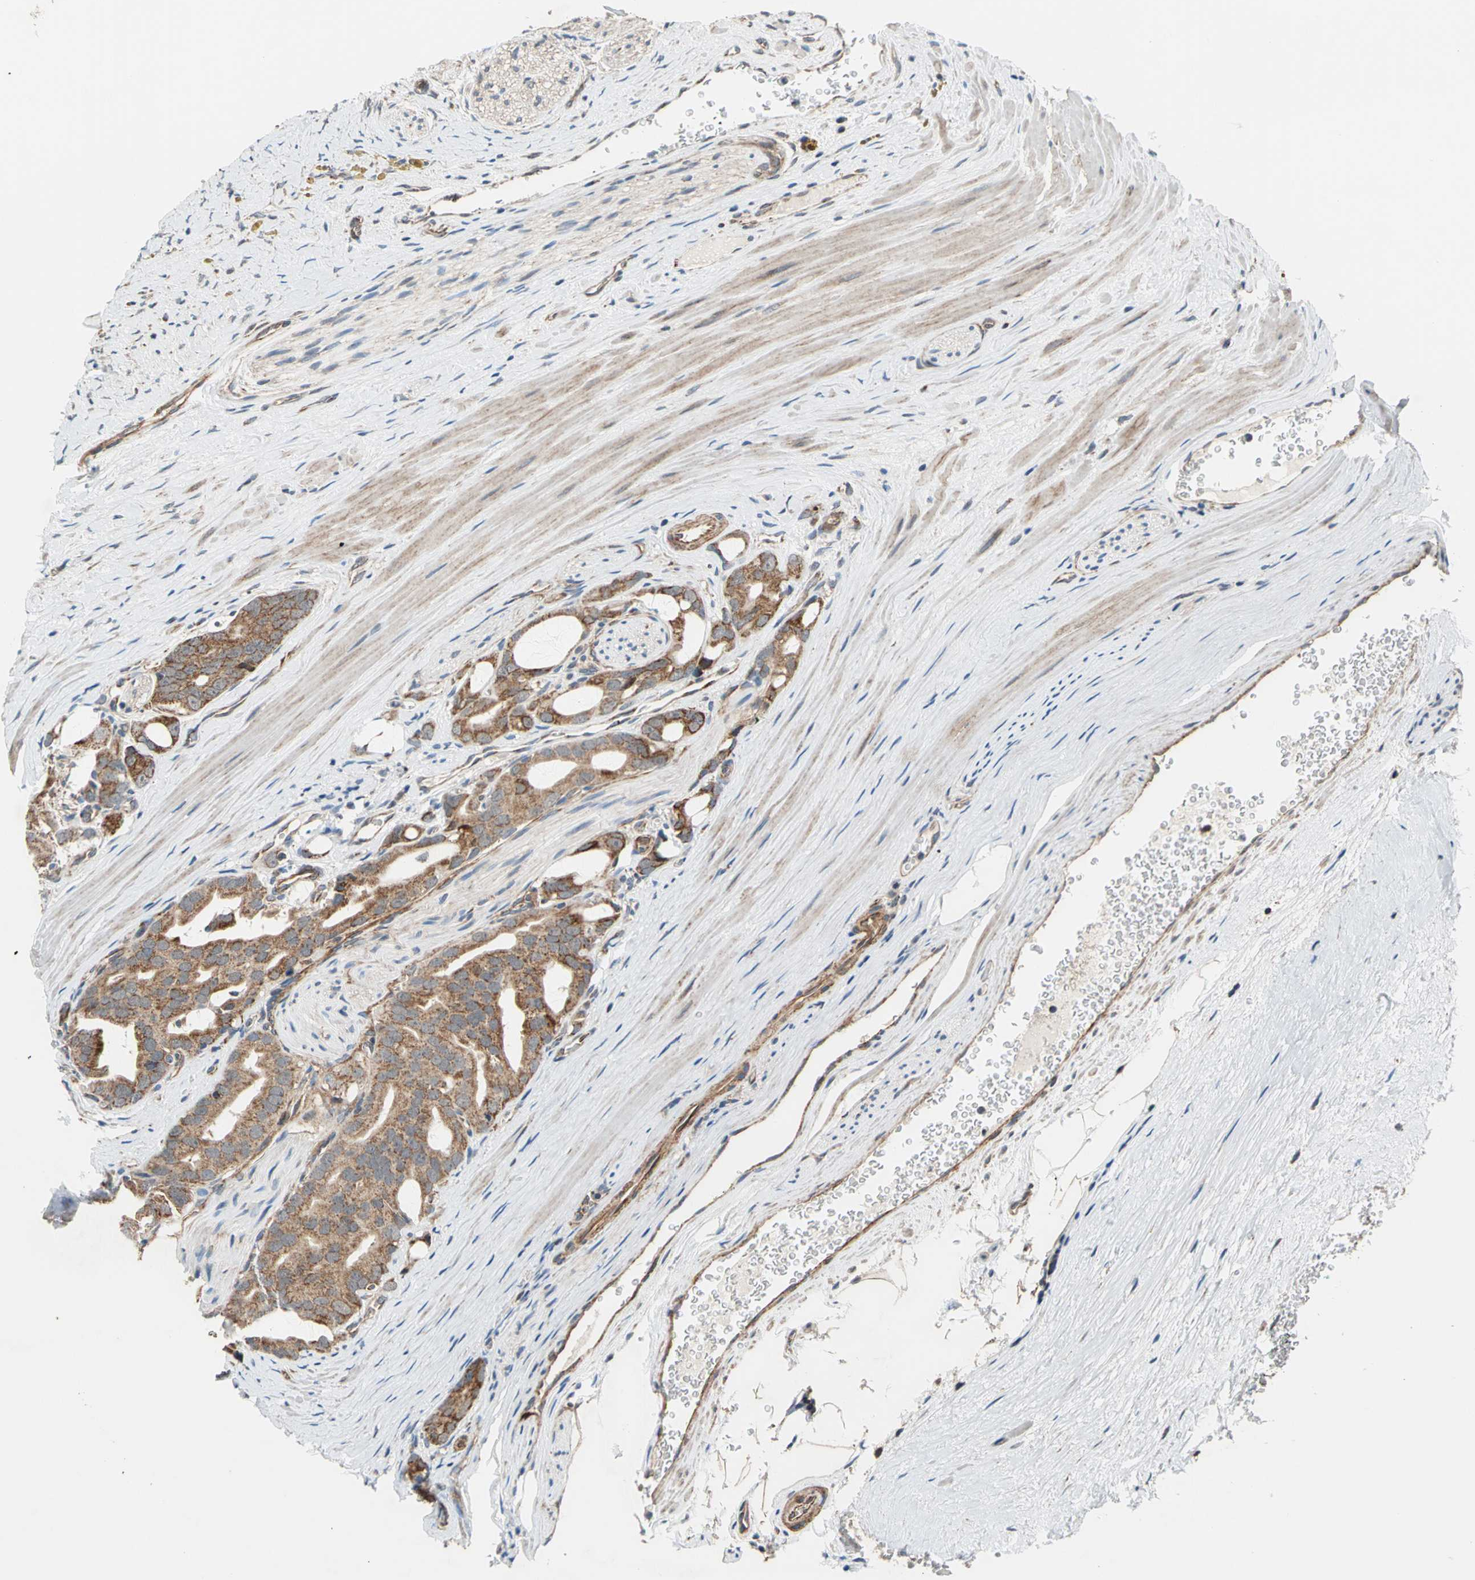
{"staining": {"intensity": "moderate", "quantity": ">75%", "location": "cytoplasmic/membranous"}, "tissue": "prostate cancer", "cell_type": "Tumor cells", "image_type": "cancer", "snomed": [{"axis": "morphology", "description": "Adenocarcinoma, Medium grade"}, {"axis": "topography", "description": "Prostate"}], "caption": "Immunohistochemical staining of adenocarcinoma (medium-grade) (prostate) shows moderate cytoplasmic/membranous protein expression in about >75% of tumor cells.", "gene": "MRPS22", "patient": {"sex": "male", "age": 53}}